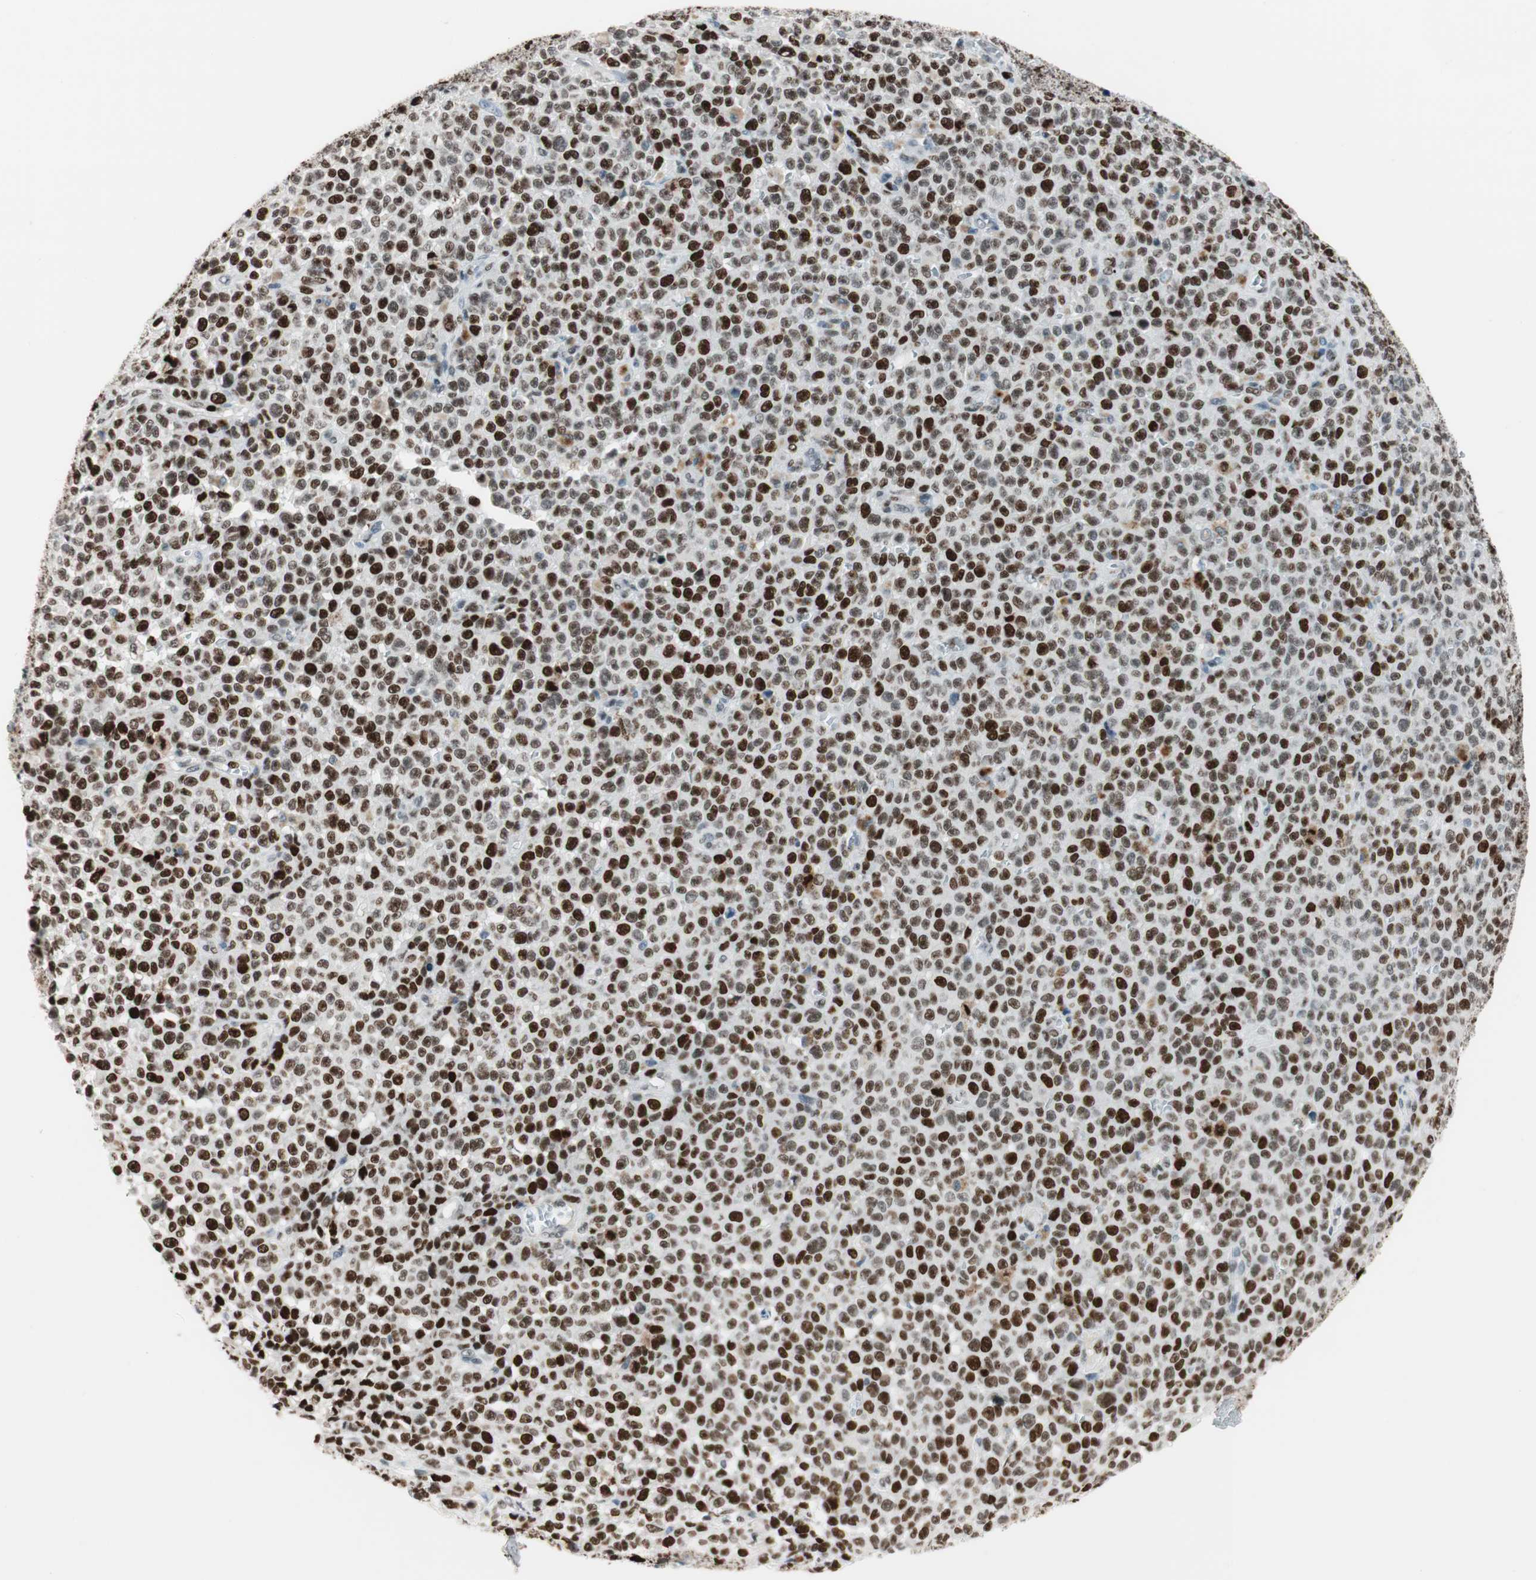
{"staining": {"intensity": "strong", "quantity": ">75%", "location": "nuclear"}, "tissue": "melanoma", "cell_type": "Tumor cells", "image_type": "cancer", "snomed": [{"axis": "morphology", "description": "Malignant melanoma, NOS"}, {"axis": "topography", "description": "Skin"}], "caption": "Immunohistochemical staining of malignant melanoma displays strong nuclear protein positivity in about >75% of tumor cells. (DAB IHC with brightfield microscopy, high magnification).", "gene": "EZH2", "patient": {"sex": "female", "age": 82}}